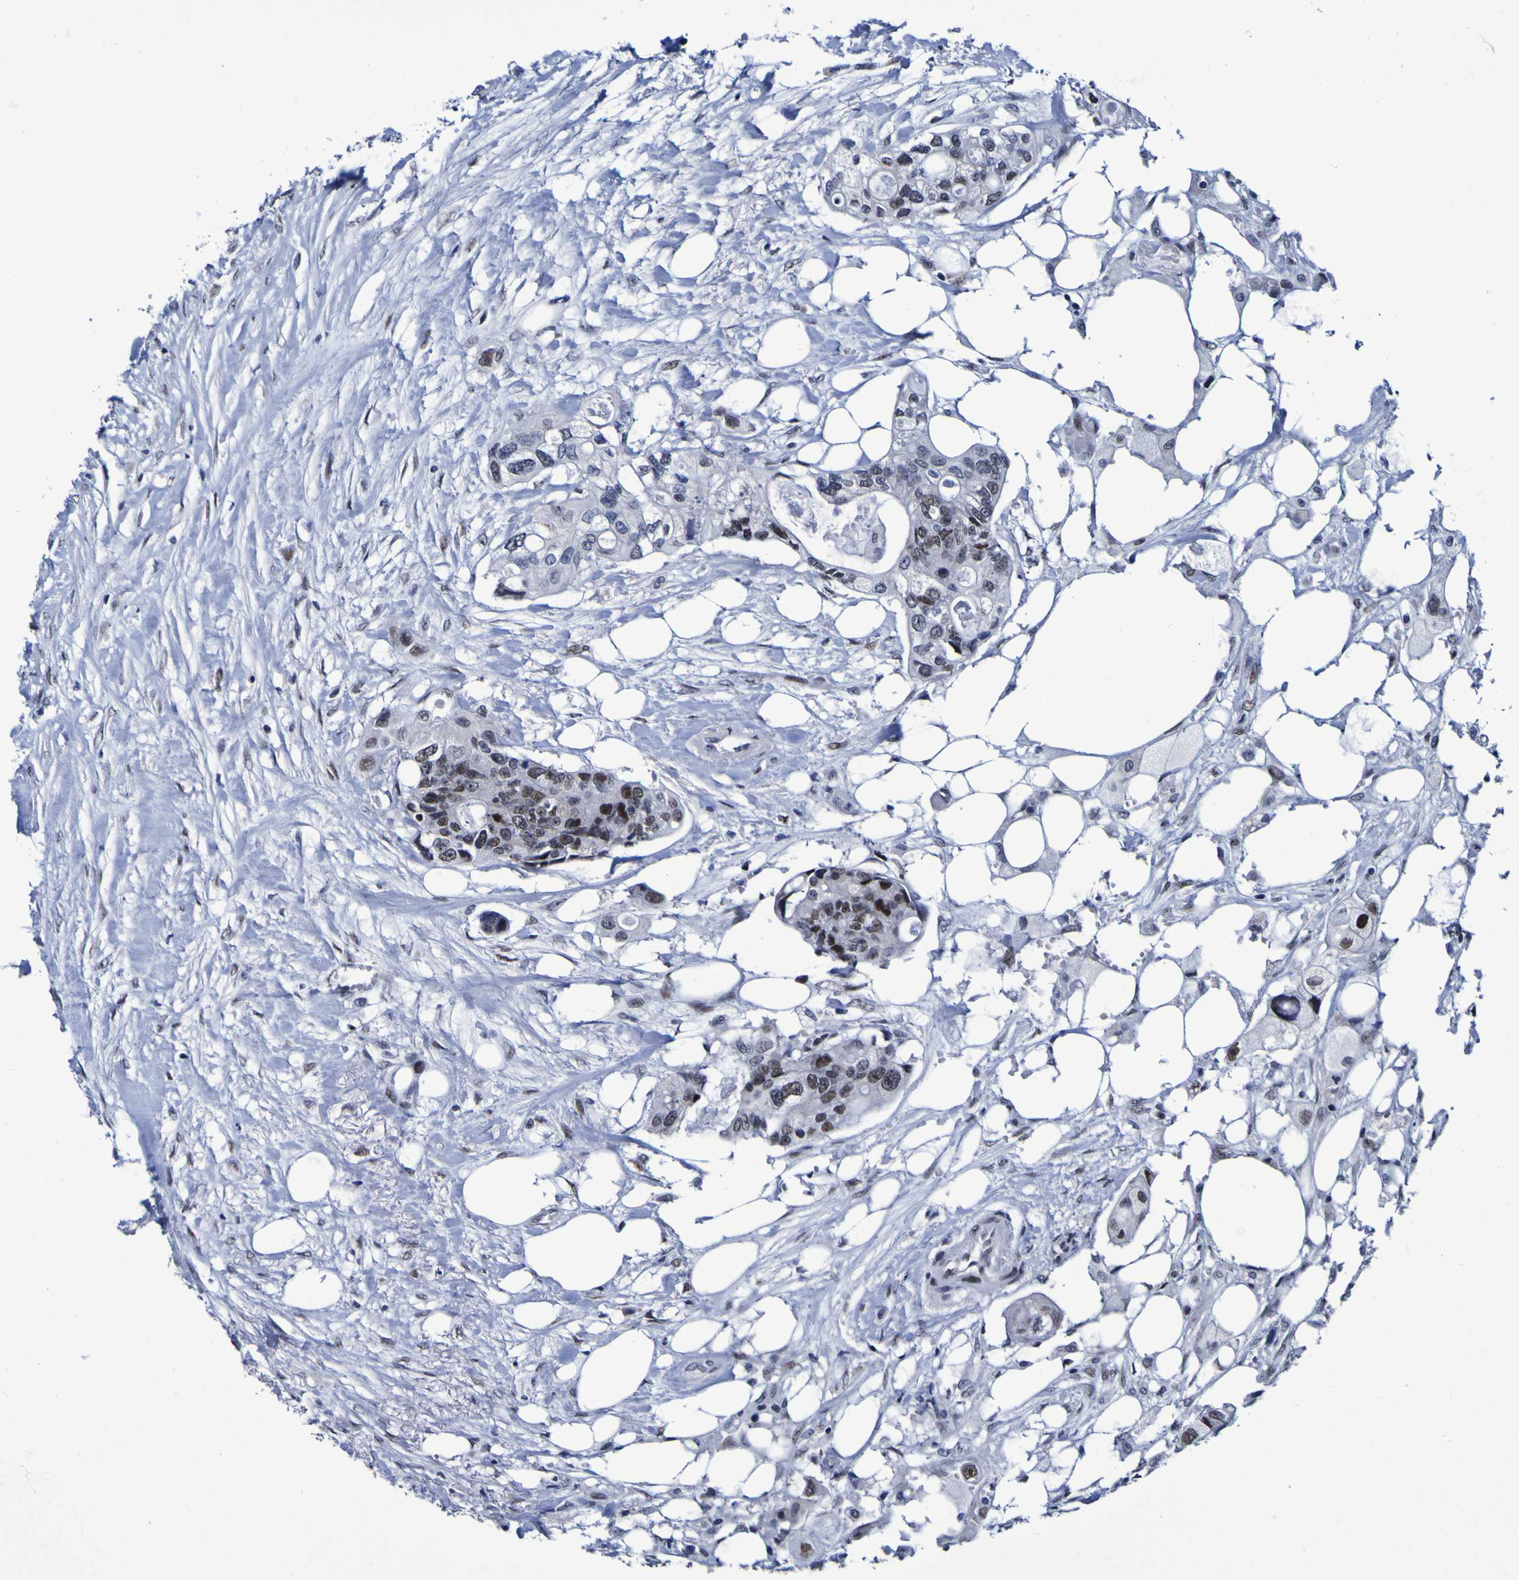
{"staining": {"intensity": "moderate", "quantity": "25%-75%", "location": "nuclear"}, "tissue": "colorectal cancer", "cell_type": "Tumor cells", "image_type": "cancer", "snomed": [{"axis": "morphology", "description": "Adenocarcinoma, NOS"}, {"axis": "topography", "description": "Colon"}], "caption": "Protein staining exhibits moderate nuclear staining in about 25%-75% of tumor cells in colorectal adenocarcinoma.", "gene": "MBD3", "patient": {"sex": "female", "age": 57}}